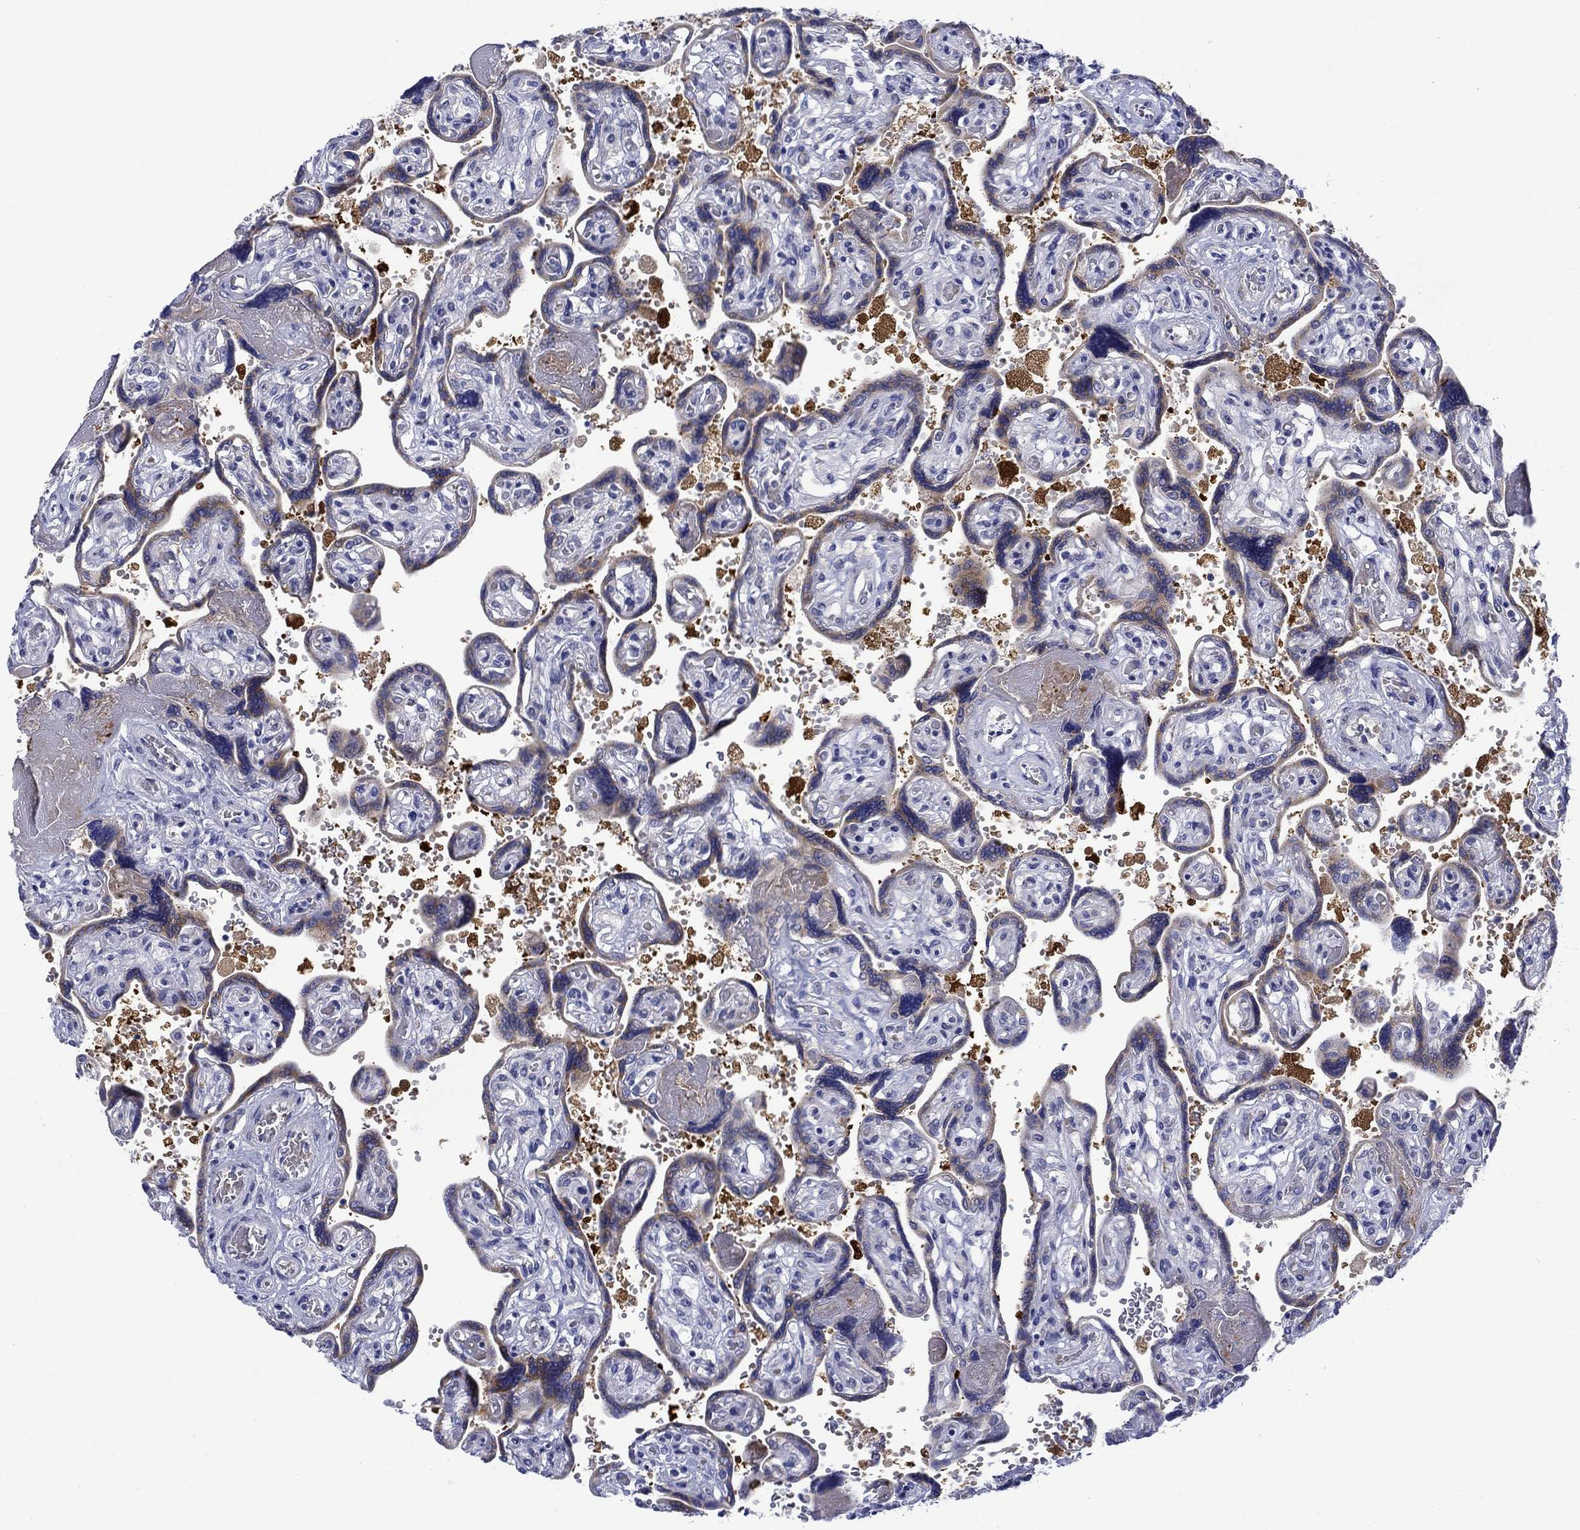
{"staining": {"intensity": "strong", "quantity": "<25%", "location": "cytoplasmic/membranous"}, "tissue": "placenta", "cell_type": "Trophoblastic cells", "image_type": "normal", "snomed": [{"axis": "morphology", "description": "Normal tissue, NOS"}, {"axis": "topography", "description": "Placenta"}], "caption": "Brown immunohistochemical staining in benign human placenta exhibits strong cytoplasmic/membranous staining in about <25% of trophoblastic cells.", "gene": "SVEP1", "patient": {"sex": "female", "age": 32}}